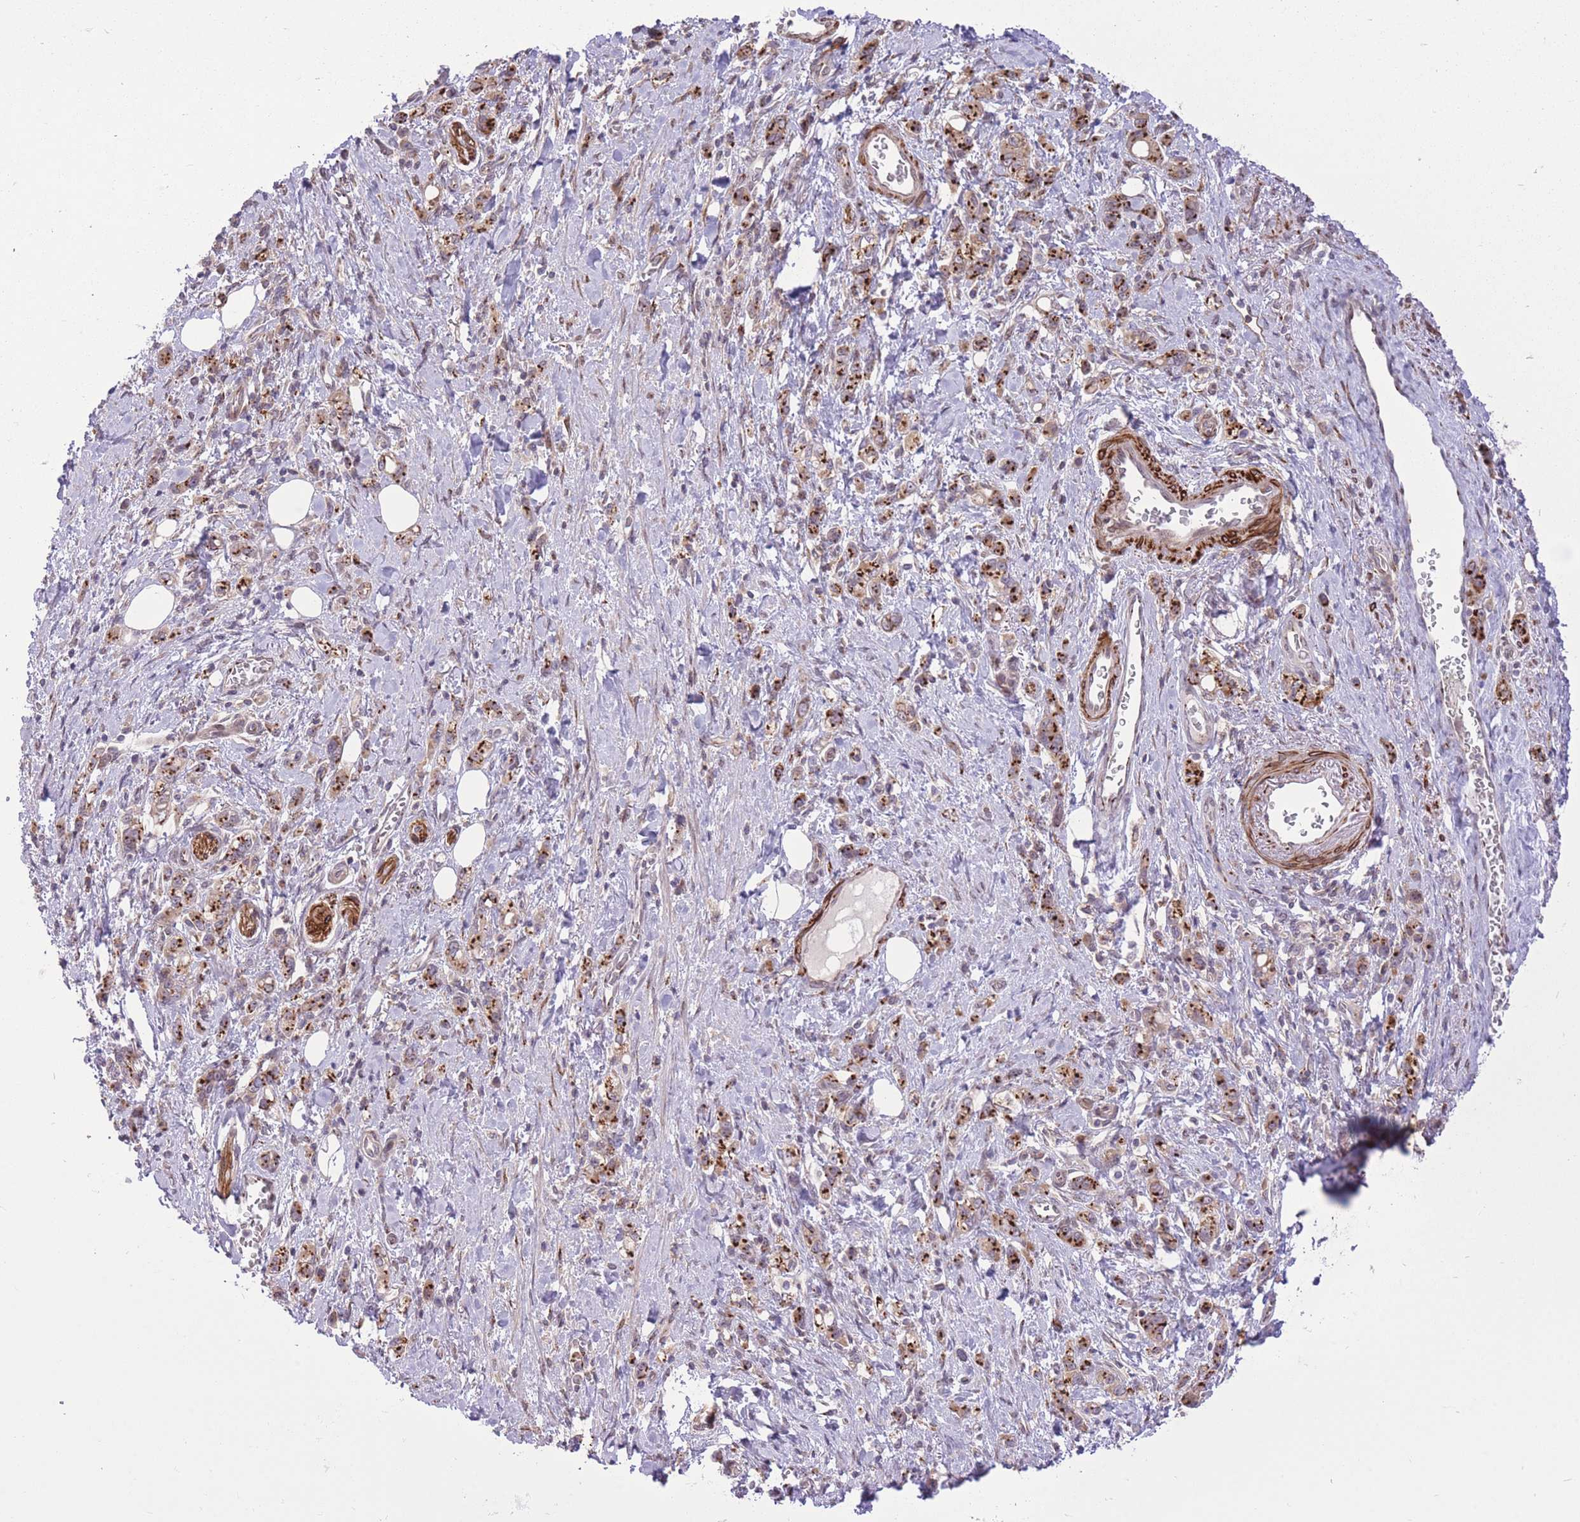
{"staining": {"intensity": "strong", "quantity": "25%-75%", "location": "cytoplasmic/membranous"}, "tissue": "stomach cancer", "cell_type": "Tumor cells", "image_type": "cancer", "snomed": [{"axis": "morphology", "description": "Adenocarcinoma, NOS"}, {"axis": "topography", "description": "Stomach"}], "caption": "A photomicrograph of adenocarcinoma (stomach) stained for a protein exhibits strong cytoplasmic/membranous brown staining in tumor cells.", "gene": "ZBED5", "patient": {"sex": "male", "age": 77}}